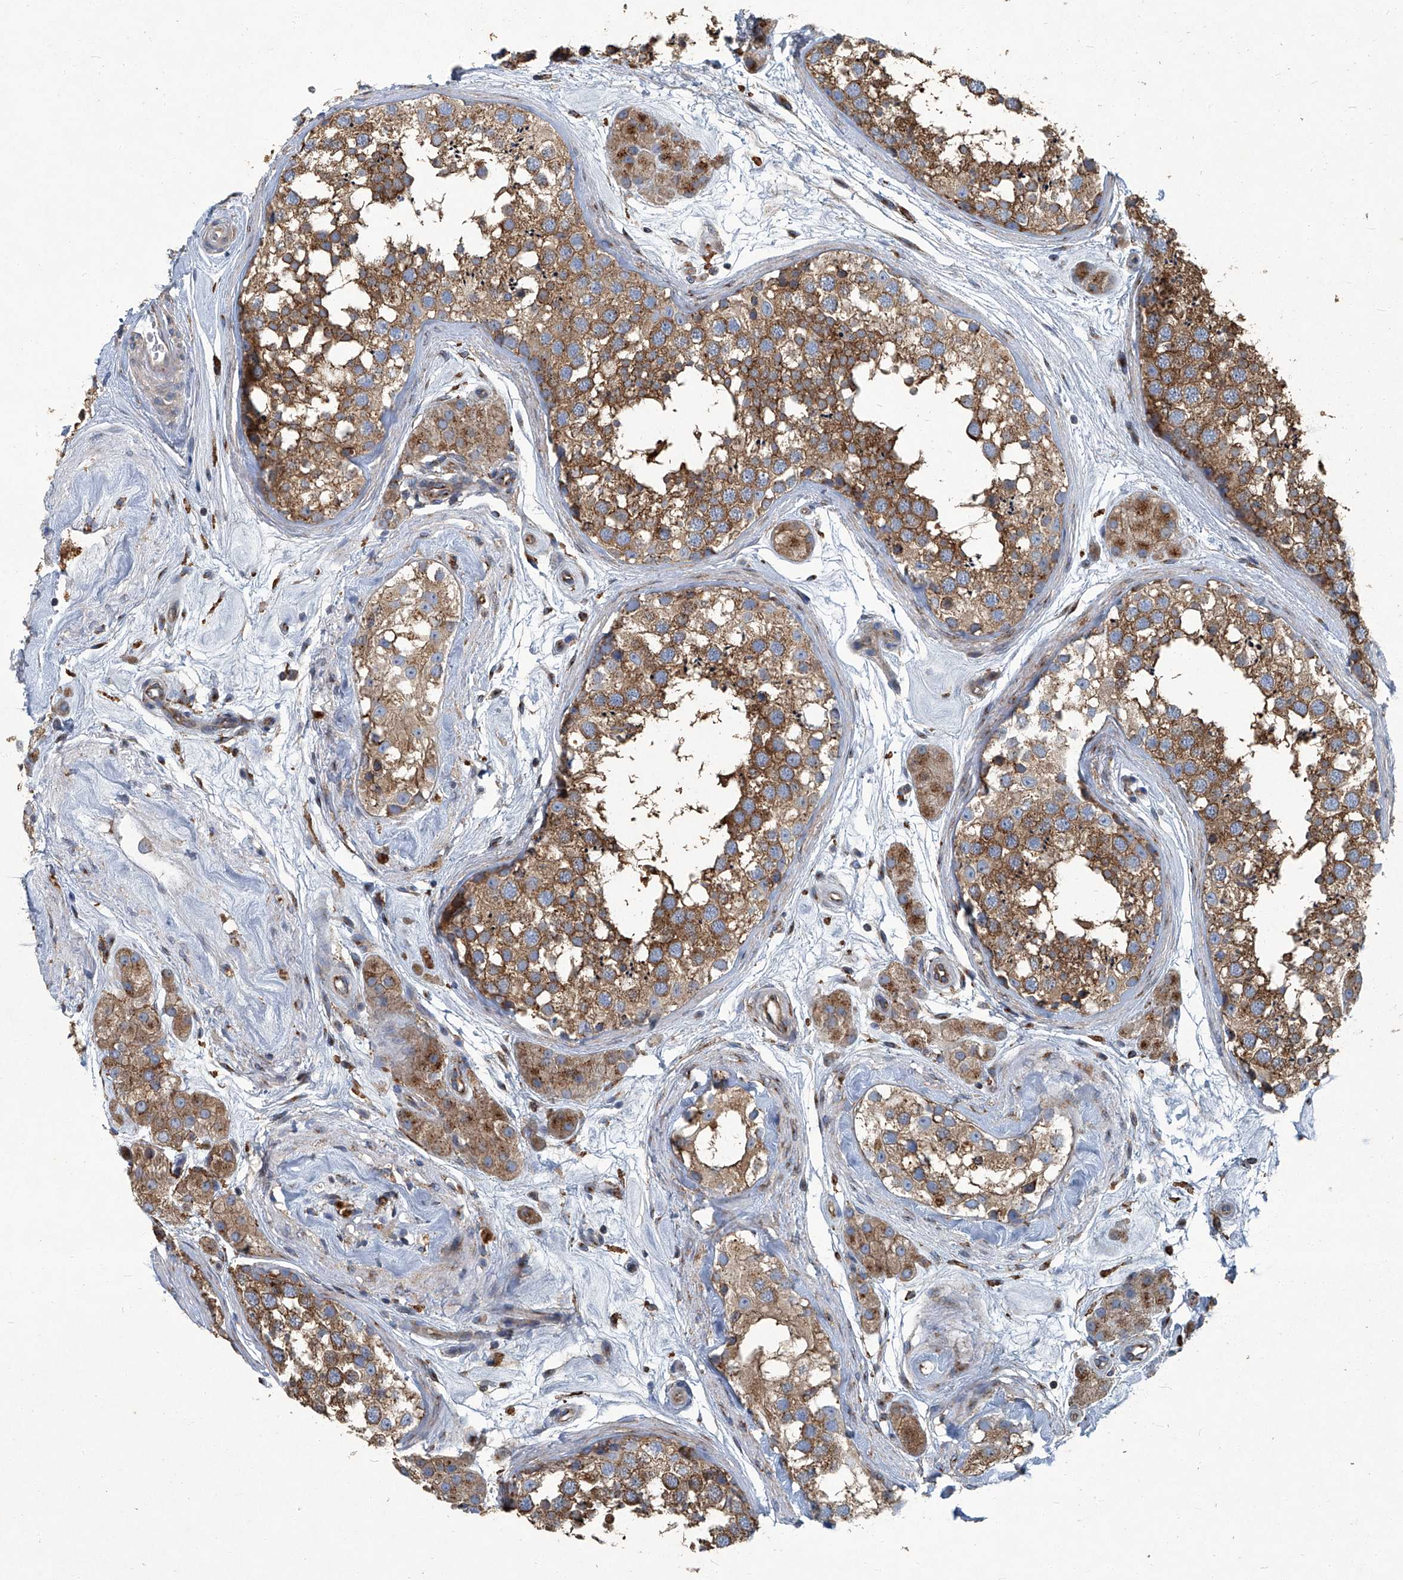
{"staining": {"intensity": "moderate", "quantity": ">75%", "location": "cytoplasmic/membranous"}, "tissue": "testis", "cell_type": "Cells in seminiferous ducts", "image_type": "normal", "snomed": [{"axis": "morphology", "description": "Normal tissue, NOS"}, {"axis": "topography", "description": "Testis"}], "caption": "Normal testis was stained to show a protein in brown. There is medium levels of moderate cytoplasmic/membranous positivity in about >75% of cells in seminiferous ducts.", "gene": "PIGH", "patient": {"sex": "male", "age": 56}}